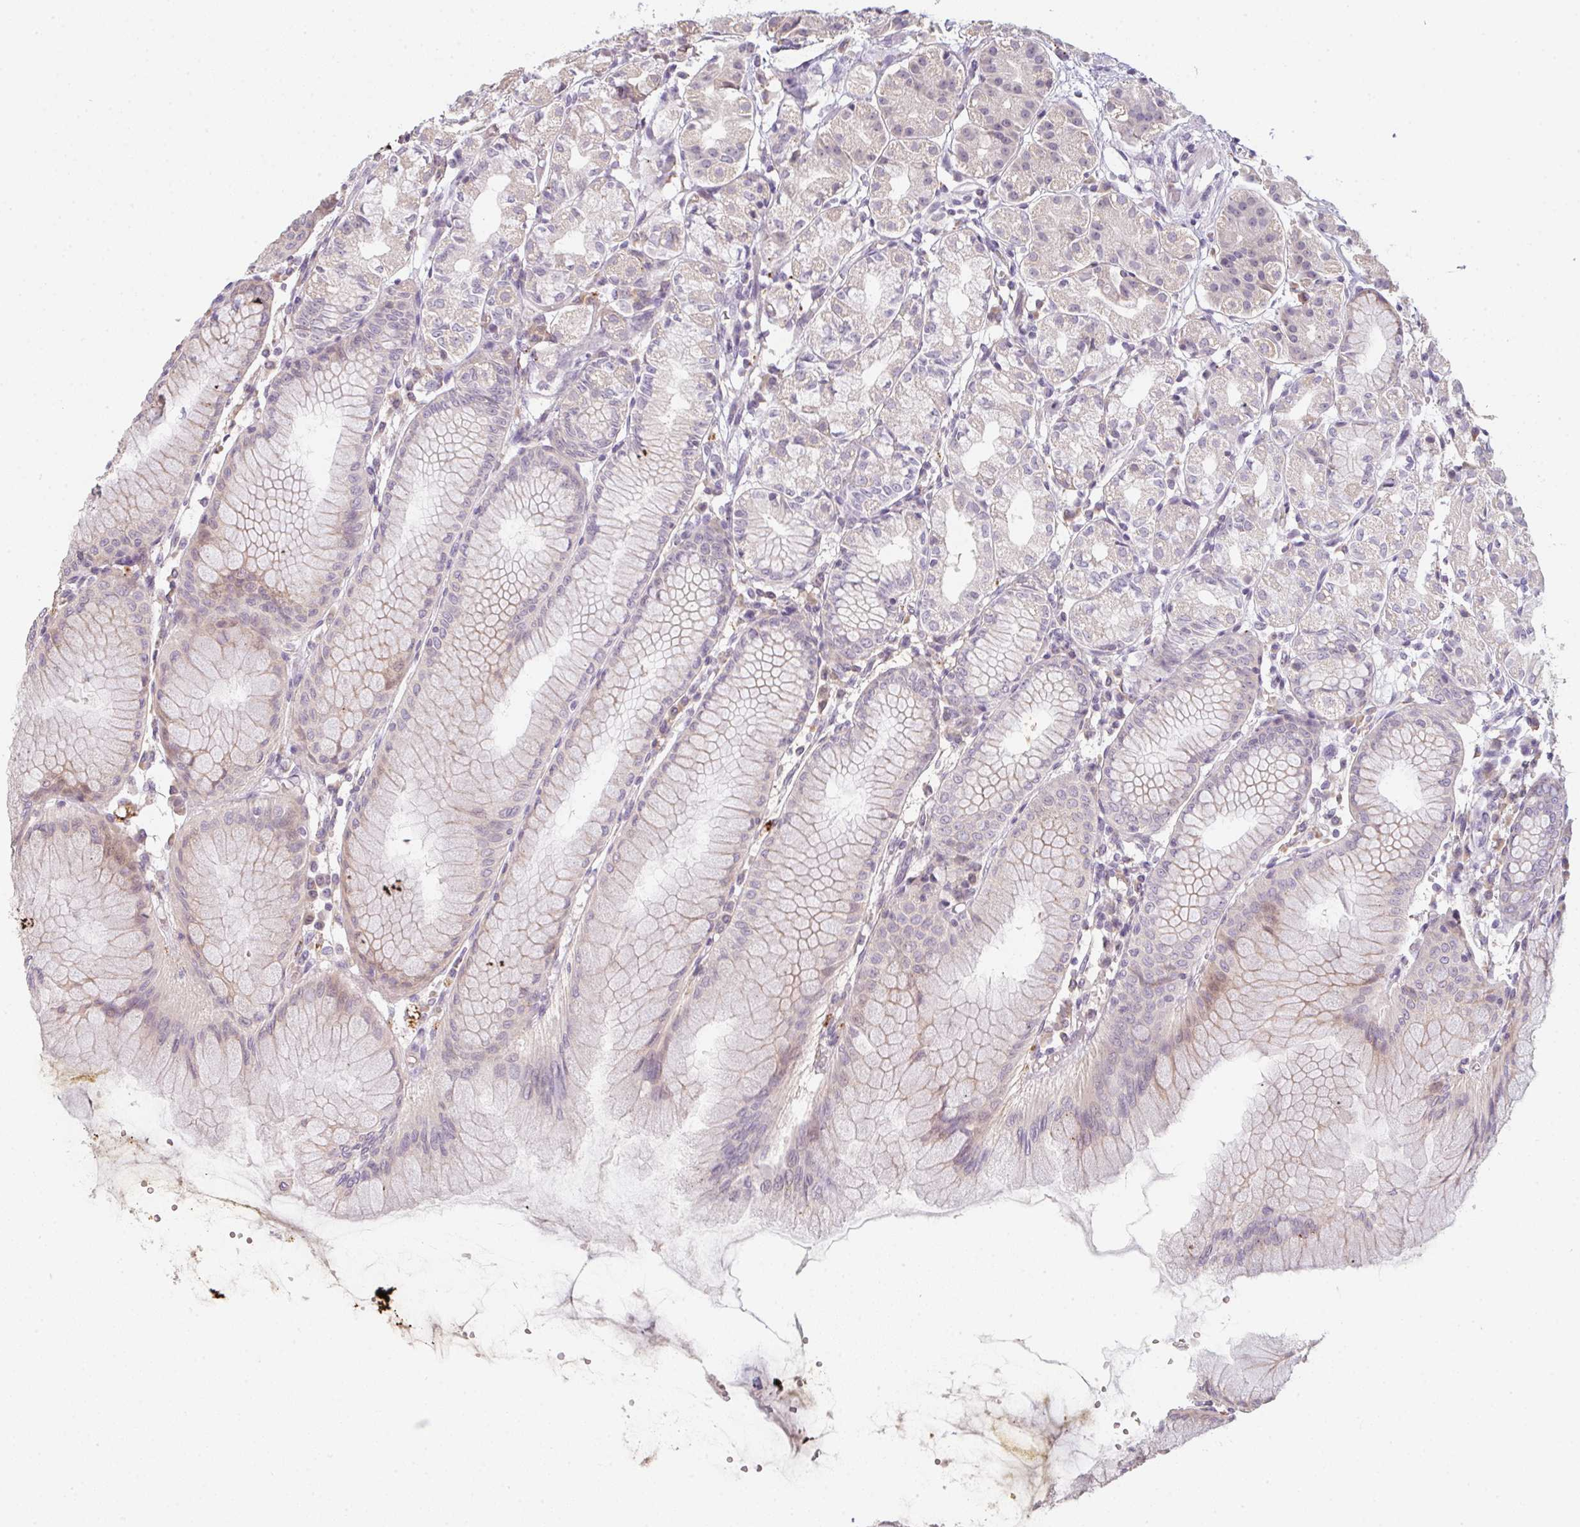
{"staining": {"intensity": "weak", "quantity": "<25%", "location": "cytoplasmic/membranous"}, "tissue": "stomach", "cell_type": "Glandular cells", "image_type": "normal", "snomed": [{"axis": "morphology", "description": "Normal tissue, NOS"}, {"axis": "topography", "description": "Stomach"}], "caption": "Protein analysis of normal stomach exhibits no significant staining in glandular cells.", "gene": "TMEM237", "patient": {"sex": "female", "age": 57}}